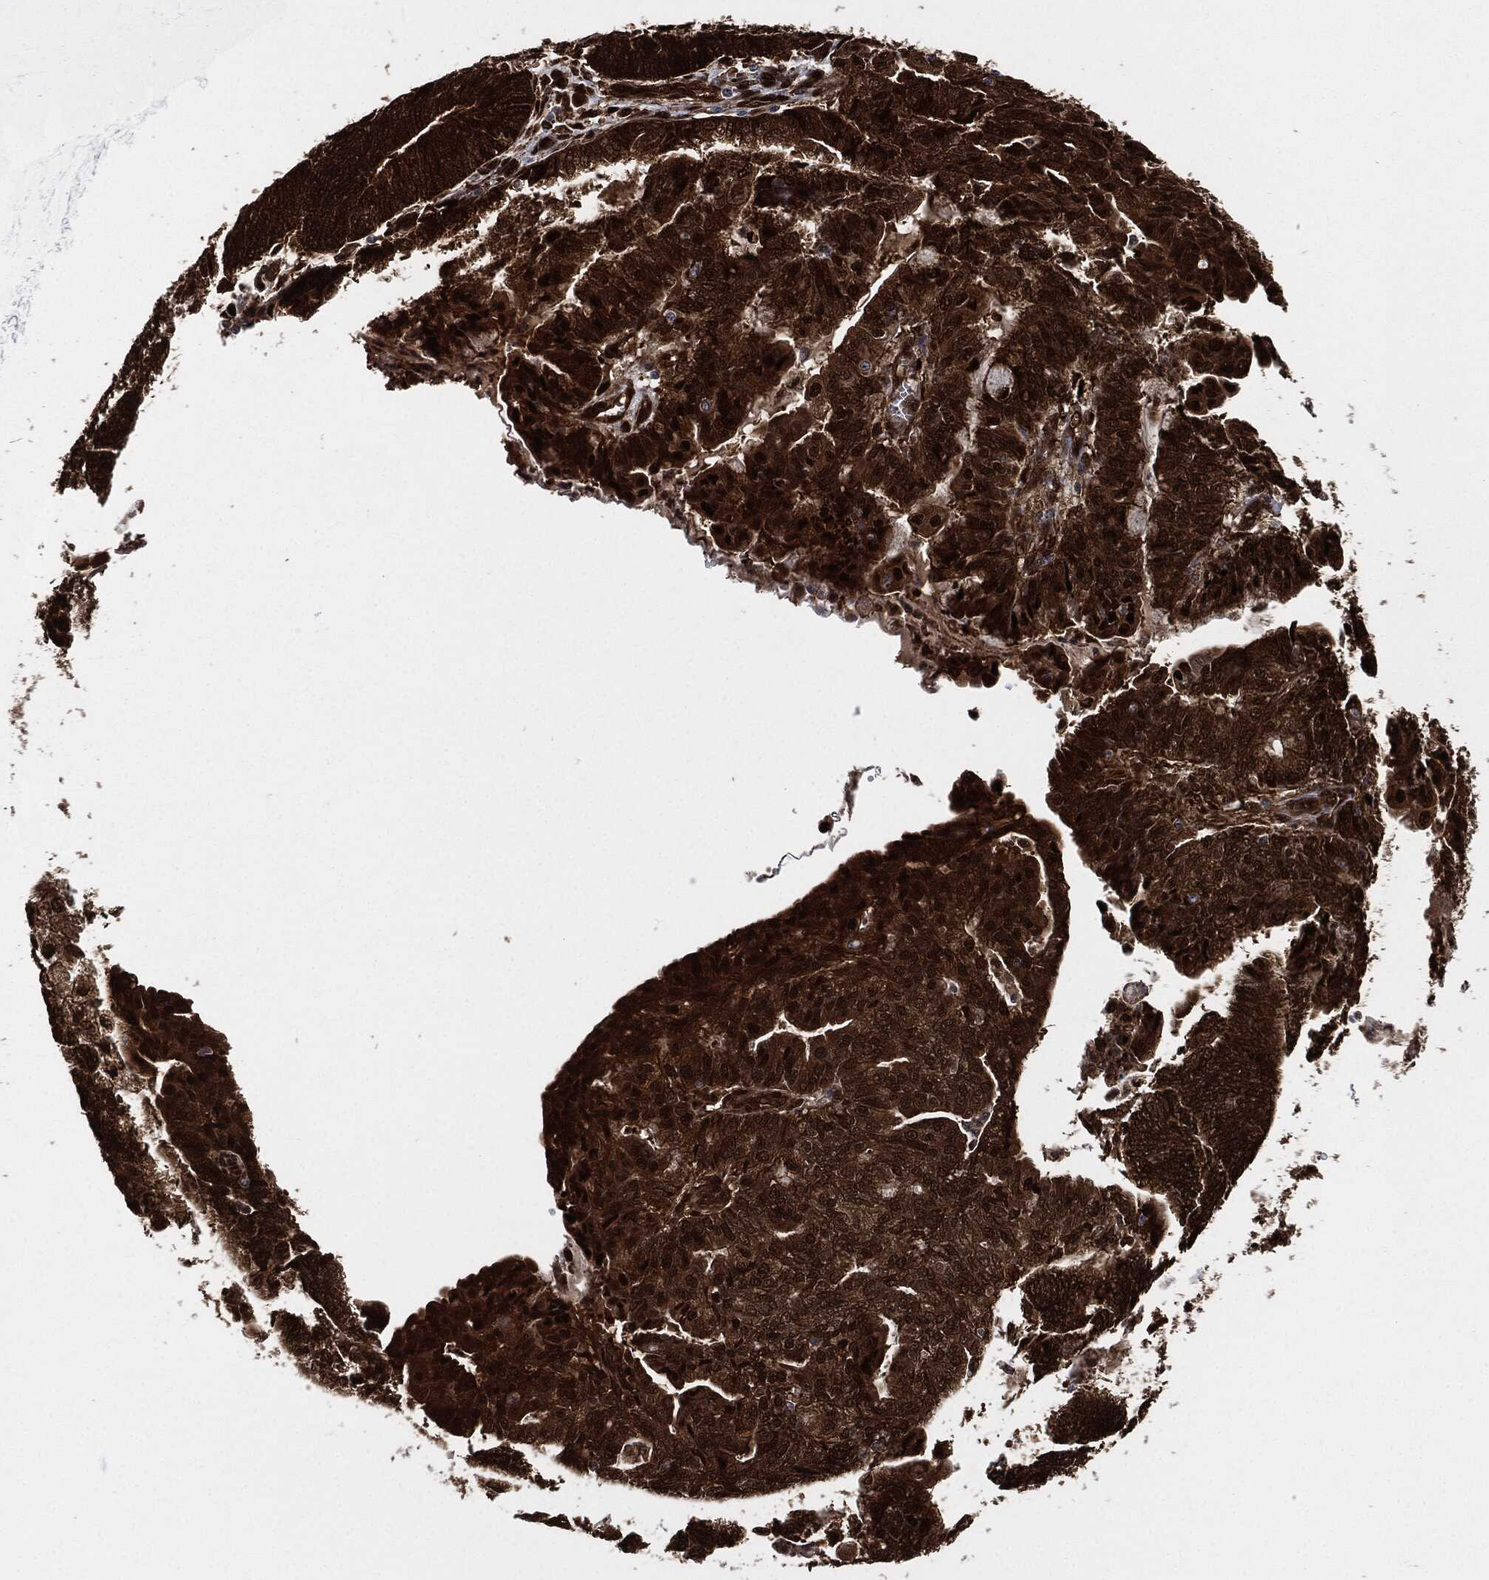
{"staining": {"intensity": "strong", "quantity": "25%-75%", "location": "cytoplasmic/membranous,nuclear"}, "tissue": "endometrial cancer", "cell_type": "Tumor cells", "image_type": "cancer", "snomed": [{"axis": "morphology", "description": "Adenocarcinoma, NOS"}, {"axis": "topography", "description": "Endometrium"}], "caption": "DAB immunohistochemical staining of endometrial cancer demonstrates strong cytoplasmic/membranous and nuclear protein positivity in approximately 25%-75% of tumor cells.", "gene": "DCTN1", "patient": {"sex": "female", "age": 82}}